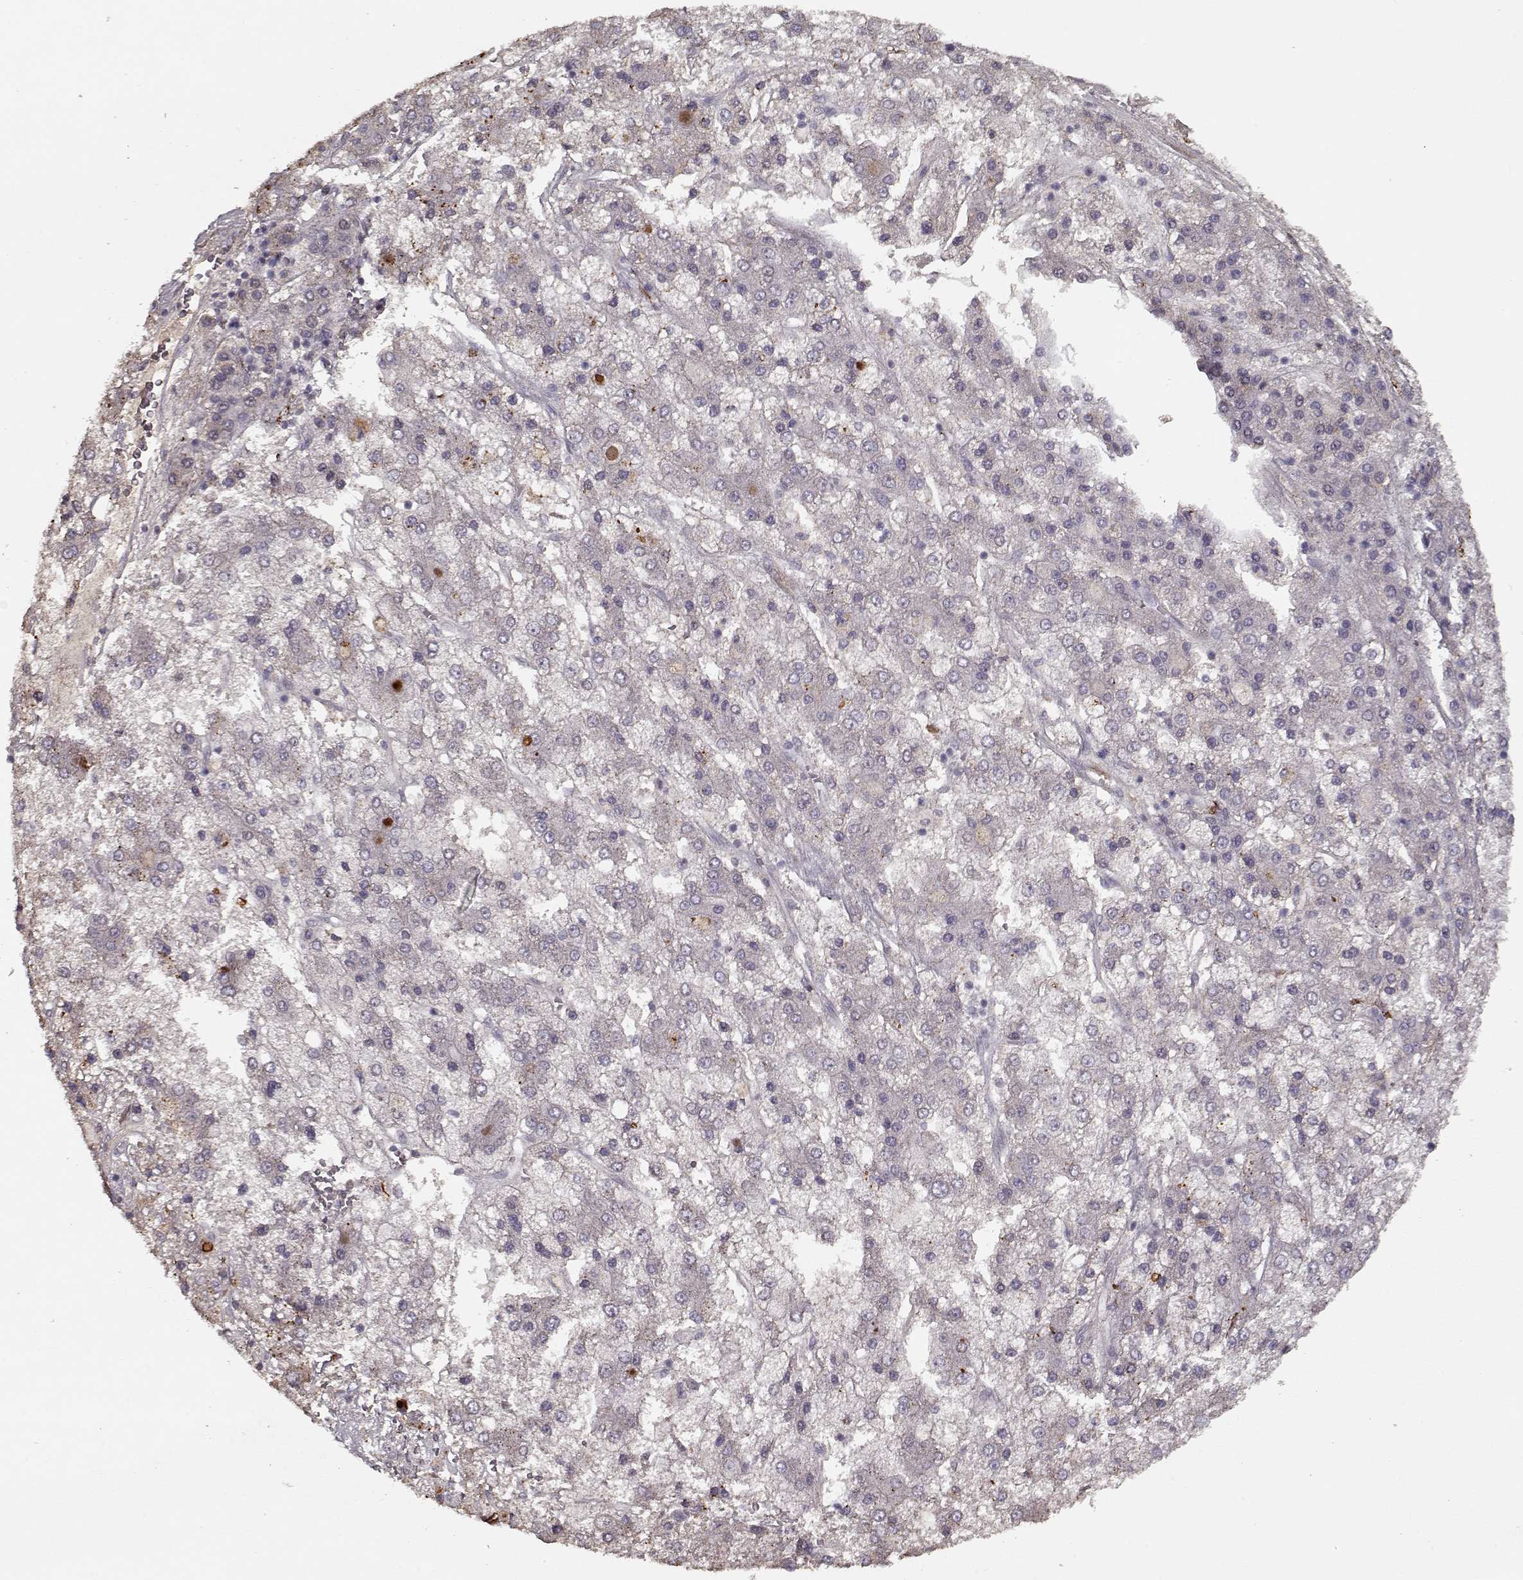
{"staining": {"intensity": "negative", "quantity": "none", "location": "none"}, "tissue": "liver cancer", "cell_type": "Tumor cells", "image_type": "cancer", "snomed": [{"axis": "morphology", "description": "Carcinoma, Hepatocellular, NOS"}, {"axis": "topography", "description": "Liver"}], "caption": "Human liver cancer stained for a protein using immunohistochemistry demonstrates no expression in tumor cells.", "gene": "LAMA2", "patient": {"sex": "male", "age": 73}}